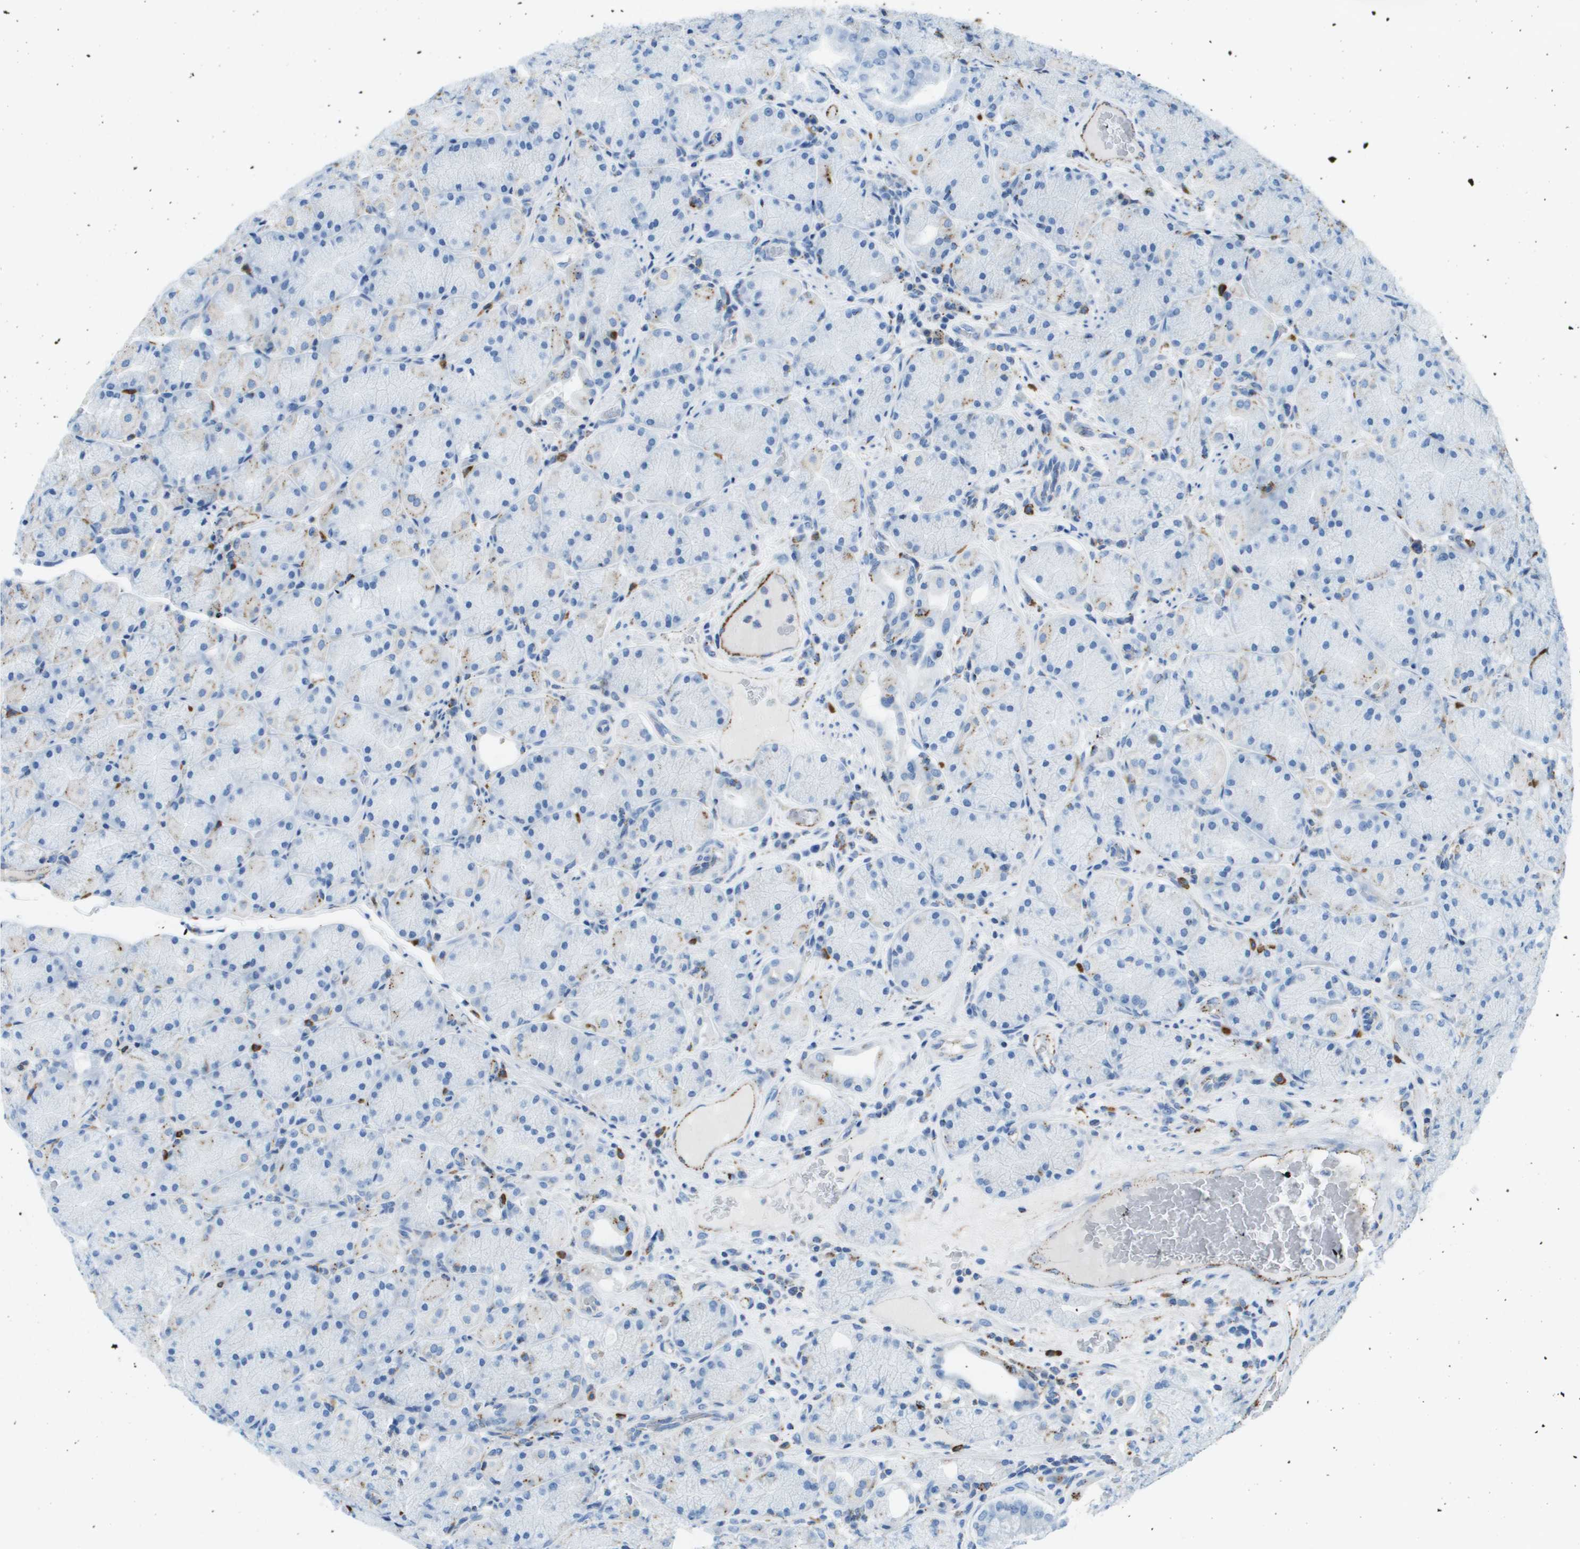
{"staining": {"intensity": "moderate", "quantity": "<25%", "location": "cytoplasmic/membranous"}, "tissue": "stomach", "cell_type": "Glandular cells", "image_type": "normal", "snomed": [{"axis": "morphology", "description": "Normal tissue, NOS"}, {"axis": "morphology", "description": "Carcinoid, malignant, NOS"}, {"axis": "topography", "description": "Stomach, upper"}], "caption": "IHC micrograph of benign human stomach stained for a protein (brown), which reveals low levels of moderate cytoplasmic/membranous staining in about <25% of glandular cells.", "gene": "PRCP", "patient": {"sex": "male", "age": 39}}